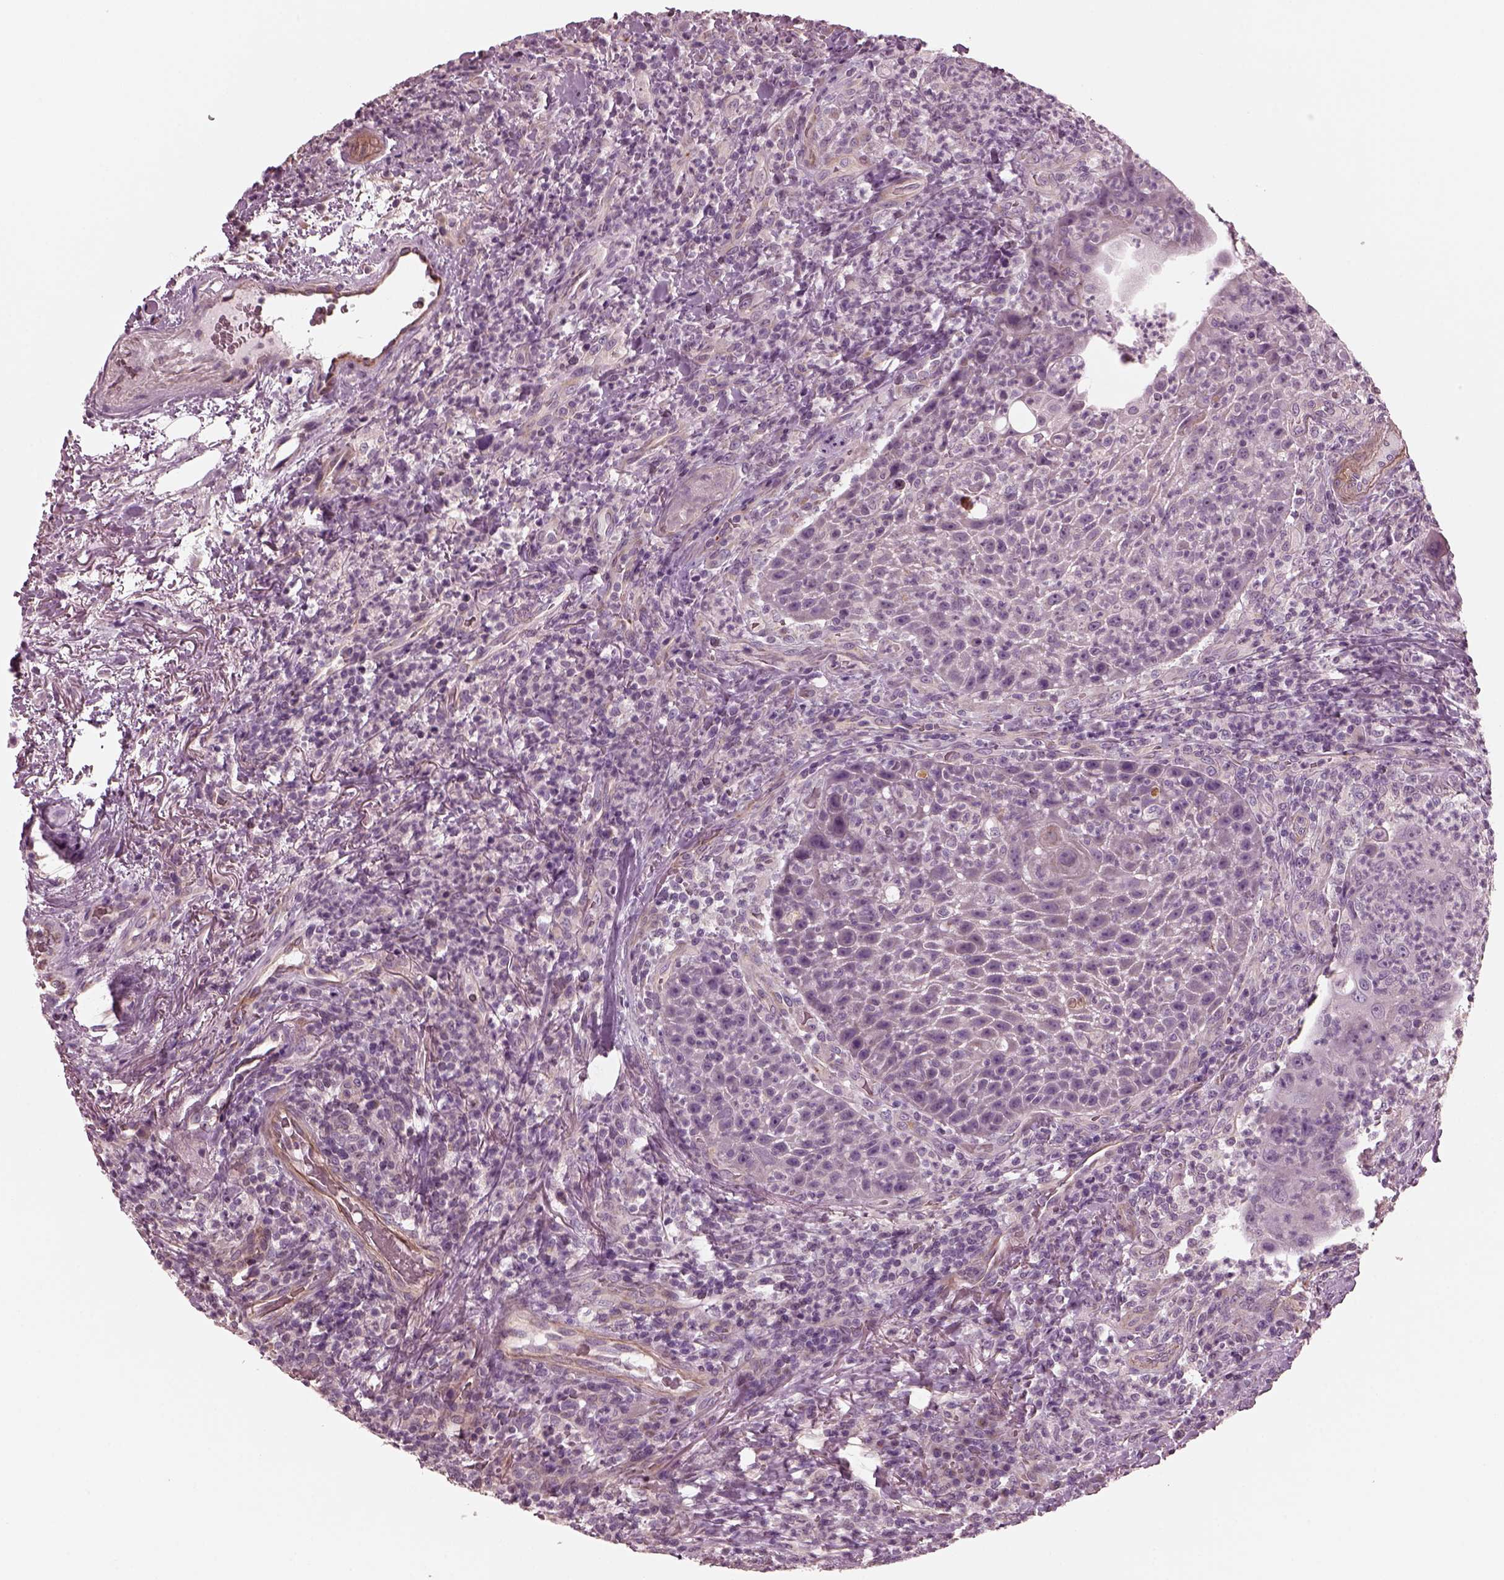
{"staining": {"intensity": "negative", "quantity": "none", "location": "none"}, "tissue": "head and neck cancer", "cell_type": "Tumor cells", "image_type": "cancer", "snomed": [{"axis": "morphology", "description": "Squamous cell carcinoma, NOS"}, {"axis": "topography", "description": "Head-Neck"}], "caption": "Protein analysis of squamous cell carcinoma (head and neck) demonstrates no significant expression in tumor cells.", "gene": "KIF6", "patient": {"sex": "male", "age": 69}}